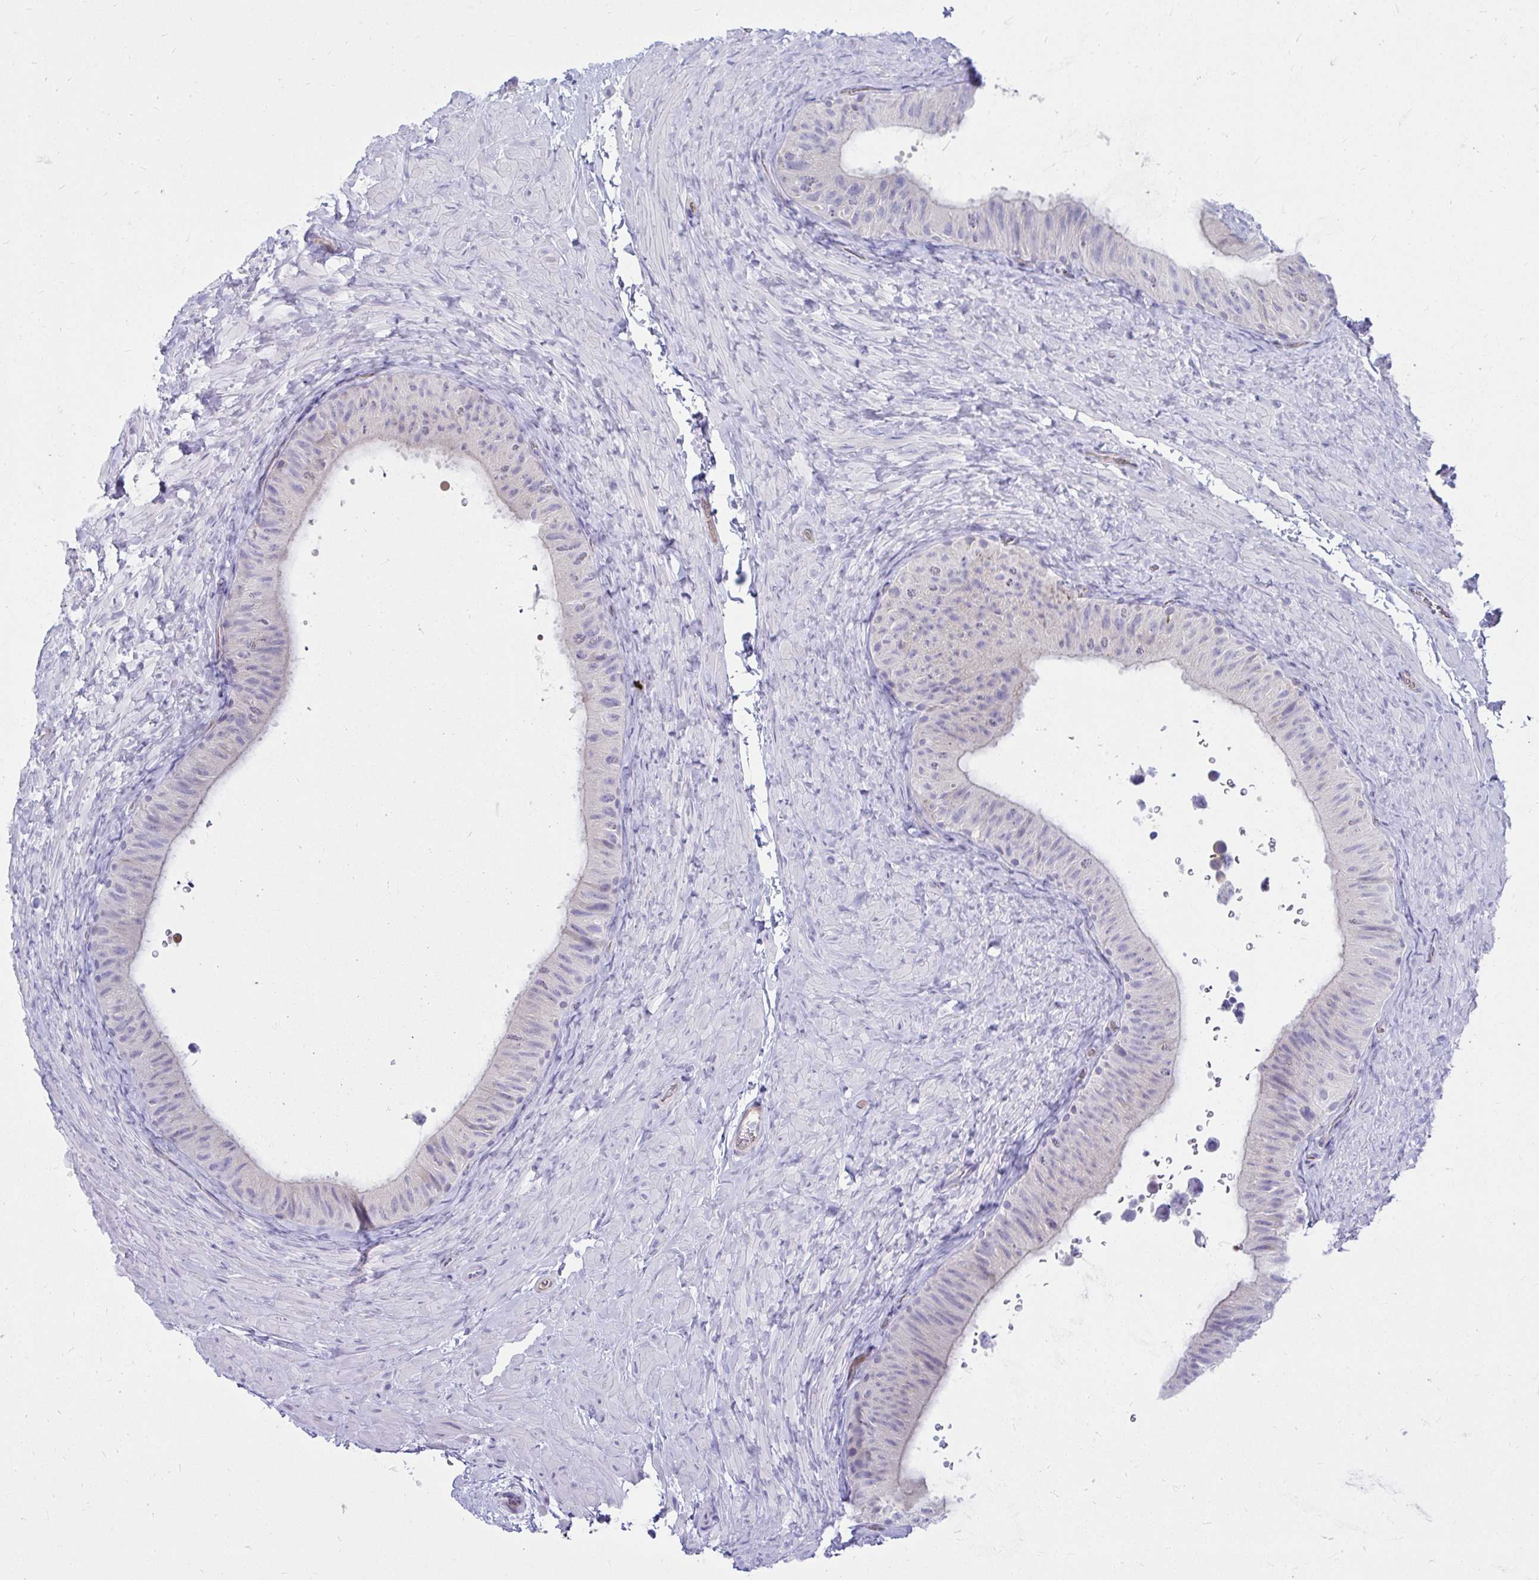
{"staining": {"intensity": "negative", "quantity": "none", "location": "none"}, "tissue": "epididymis", "cell_type": "Glandular cells", "image_type": "normal", "snomed": [{"axis": "morphology", "description": "Normal tissue, NOS"}, {"axis": "topography", "description": "Epididymis, spermatic cord, NOS"}, {"axis": "topography", "description": "Epididymis"}], "caption": "Glandular cells show no significant protein expression in benign epididymis. The staining is performed using DAB (3,3'-diaminobenzidine) brown chromogen with nuclei counter-stained in using hematoxylin.", "gene": "LRRC36", "patient": {"sex": "male", "age": 31}}